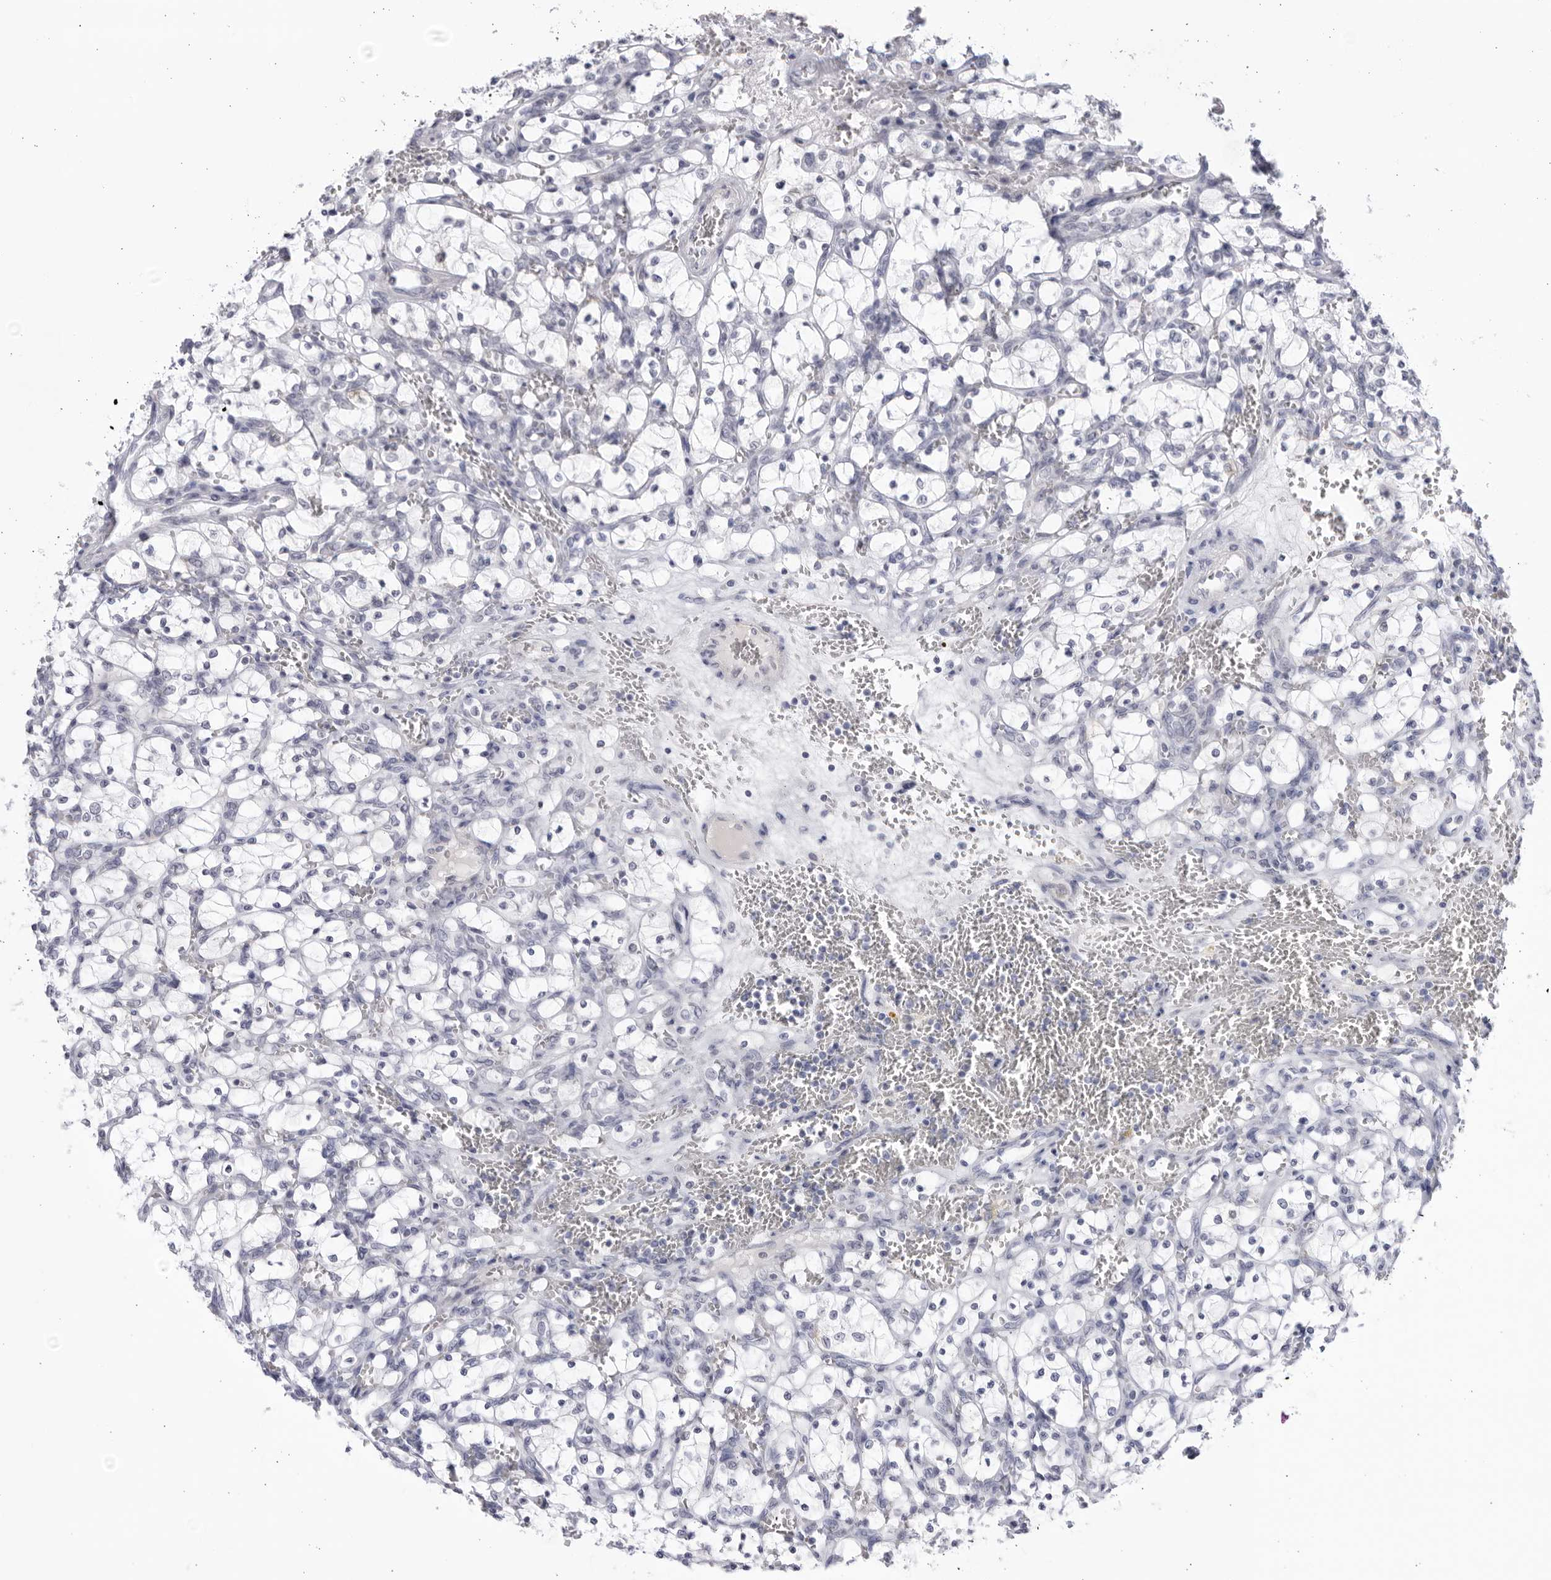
{"staining": {"intensity": "negative", "quantity": "none", "location": "none"}, "tissue": "renal cancer", "cell_type": "Tumor cells", "image_type": "cancer", "snomed": [{"axis": "morphology", "description": "Adenocarcinoma, NOS"}, {"axis": "topography", "description": "Kidney"}], "caption": "Immunohistochemical staining of renal adenocarcinoma displays no significant staining in tumor cells.", "gene": "CNBD1", "patient": {"sex": "female", "age": 69}}